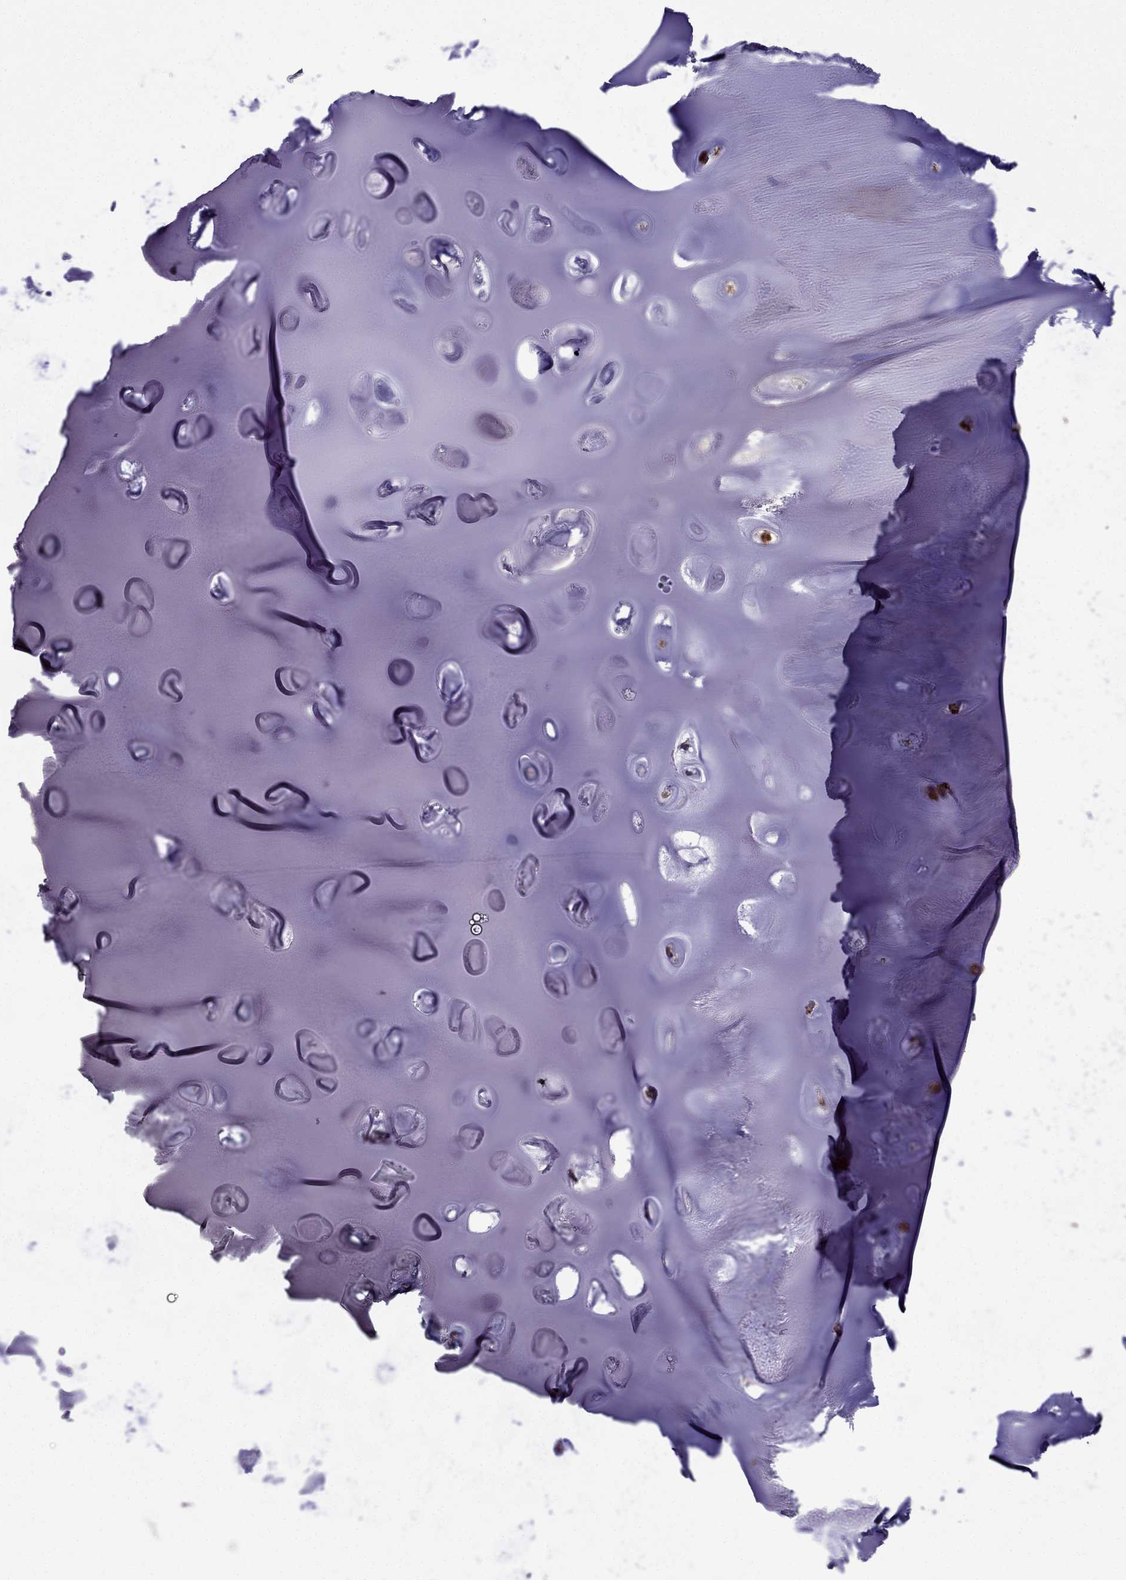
{"staining": {"intensity": "moderate", "quantity": "<25%", "location": "cytoplasmic/membranous"}, "tissue": "soft tissue", "cell_type": "Chondrocytes", "image_type": "normal", "snomed": [{"axis": "morphology", "description": "Normal tissue, NOS"}, {"axis": "morphology", "description": "Squamous cell carcinoma, NOS"}, {"axis": "topography", "description": "Cartilage tissue"}, {"axis": "topography", "description": "Lung"}], "caption": "Immunohistochemical staining of normal soft tissue reveals moderate cytoplasmic/membranous protein staining in approximately <25% of chondrocytes.", "gene": "IKBIP", "patient": {"sex": "male", "age": 66}}